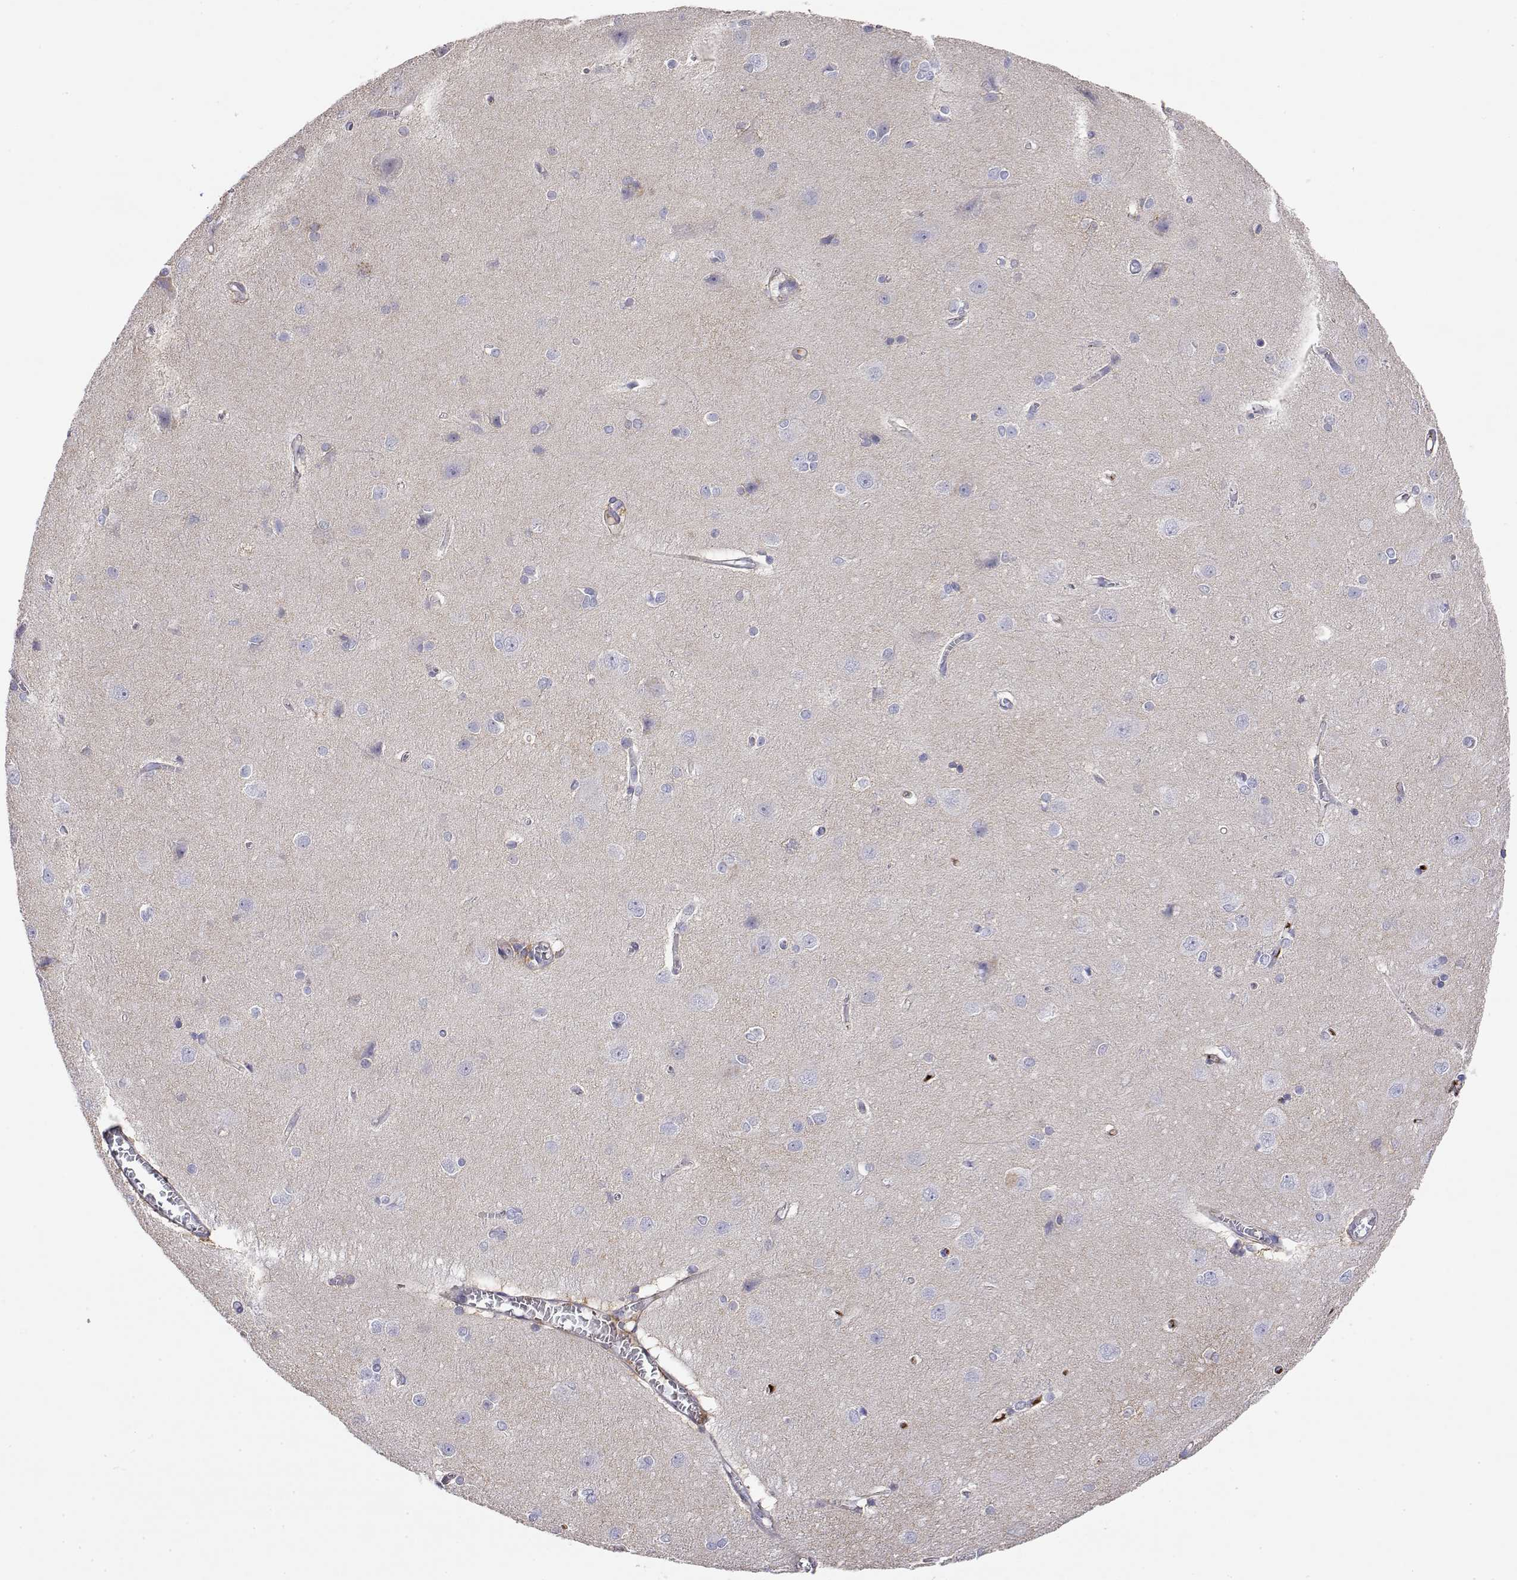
{"staining": {"intensity": "negative", "quantity": "none", "location": "none"}, "tissue": "cerebral cortex", "cell_type": "Endothelial cells", "image_type": "normal", "snomed": [{"axis": "morphology", "description": "Normal tissue, NOS"}, {"axis": "topography", "description": "Cerebral cortex"}], "caption": "IHC of unremarkable cerebral cortex displays no expression in endothelial cells.", "gene": "GGACT", "patient": {"sex": "male", "age": 37}}